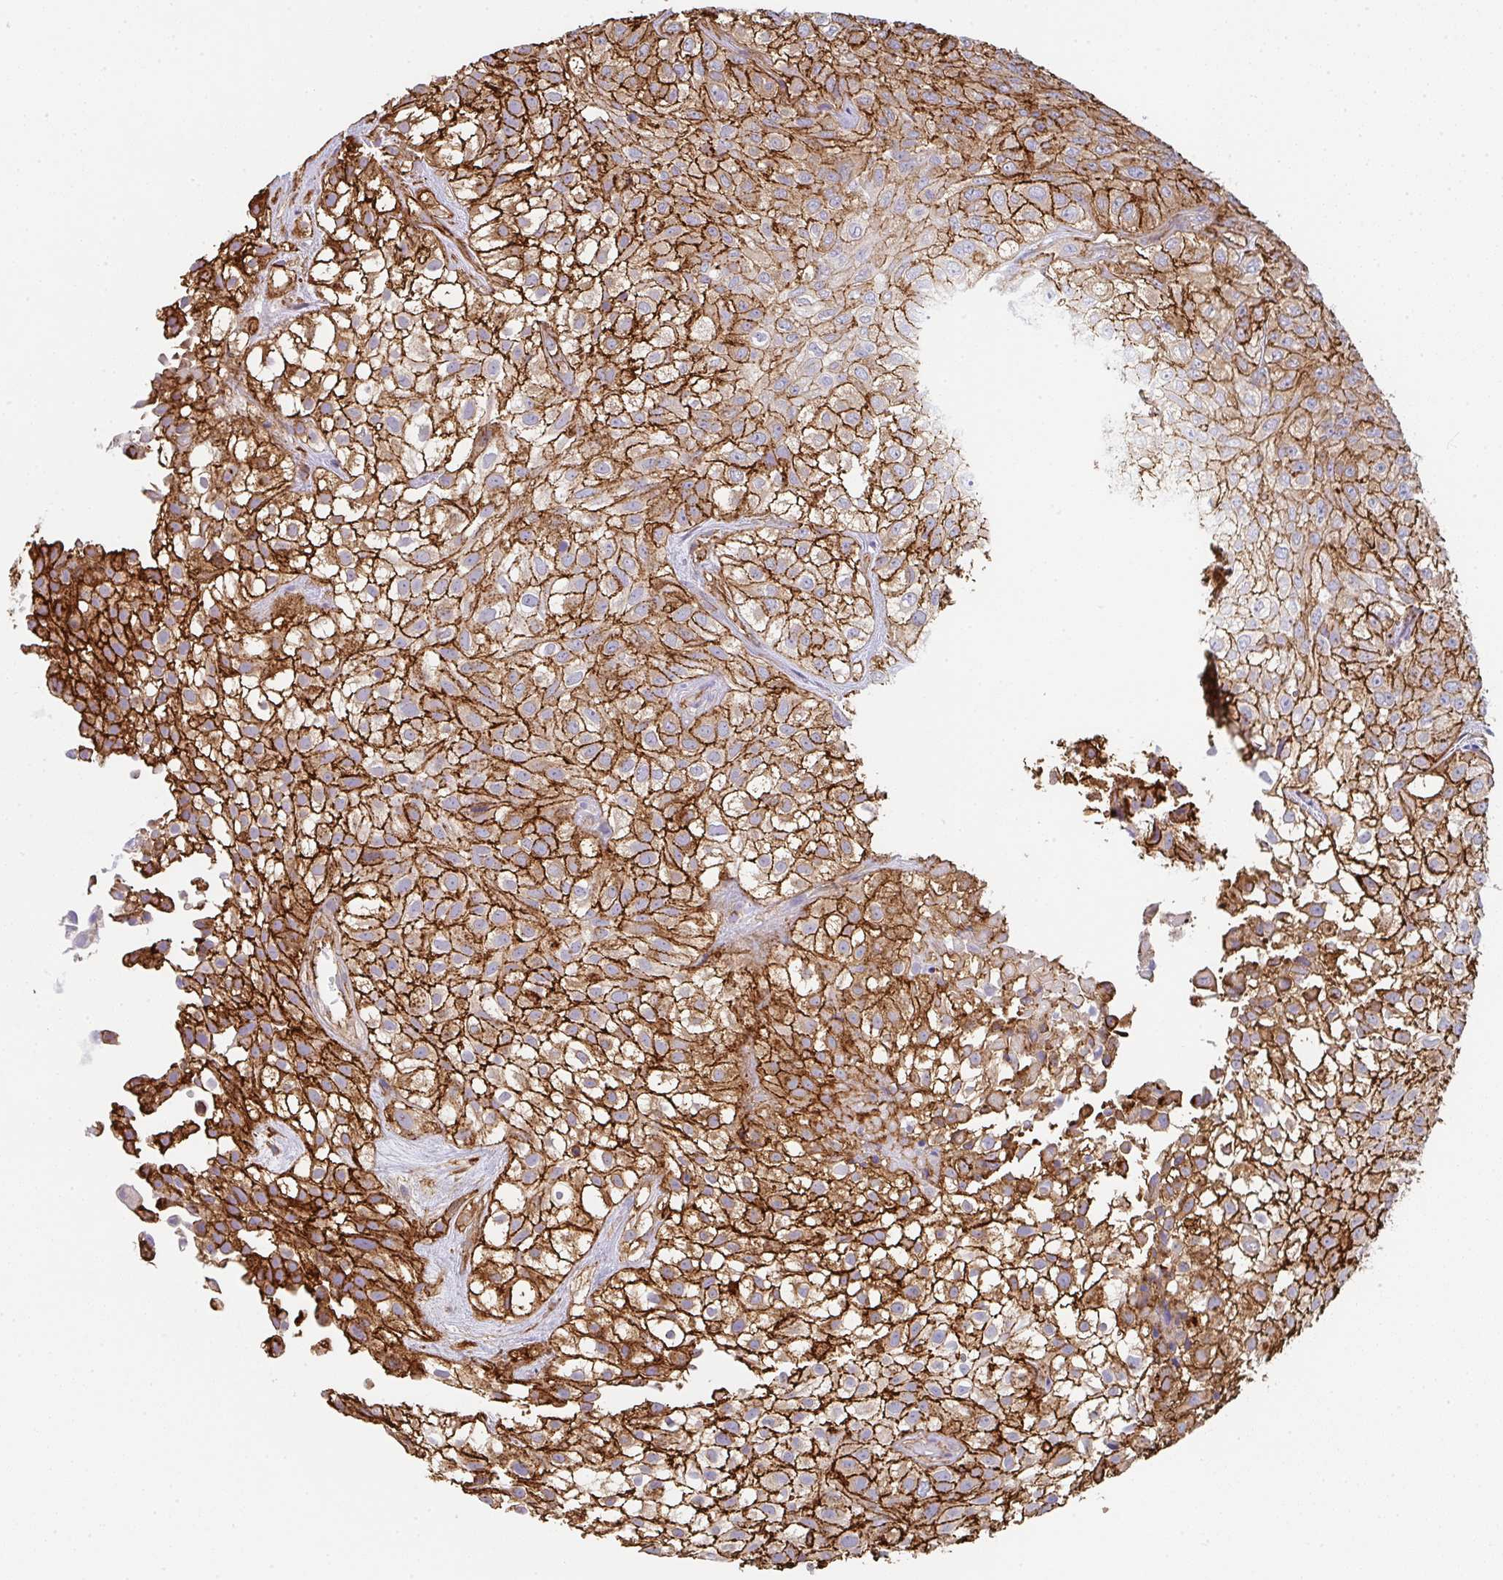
{"staining": {"intensity": "strong", "quantity": ">75%", "location": "cytoplasmic/membranous"}, "tissue": "urothelial cancer", "cell_type": "Tumor cells", "image_type": "cancer", "snomed": [{"axis": "morphology", "description": "Urothelial carcinoma, High grade"}, {"axis": "topography", "description": "Urinary bladder"}], "caption": "This is a histology image of IHC staining of high-grade urothelial carcinoma, which shows strong staining in the cytoplasmic/membranous of tumor cells.", "gene": "DBN1", "patient": {"sex": "male", "age": 56}}